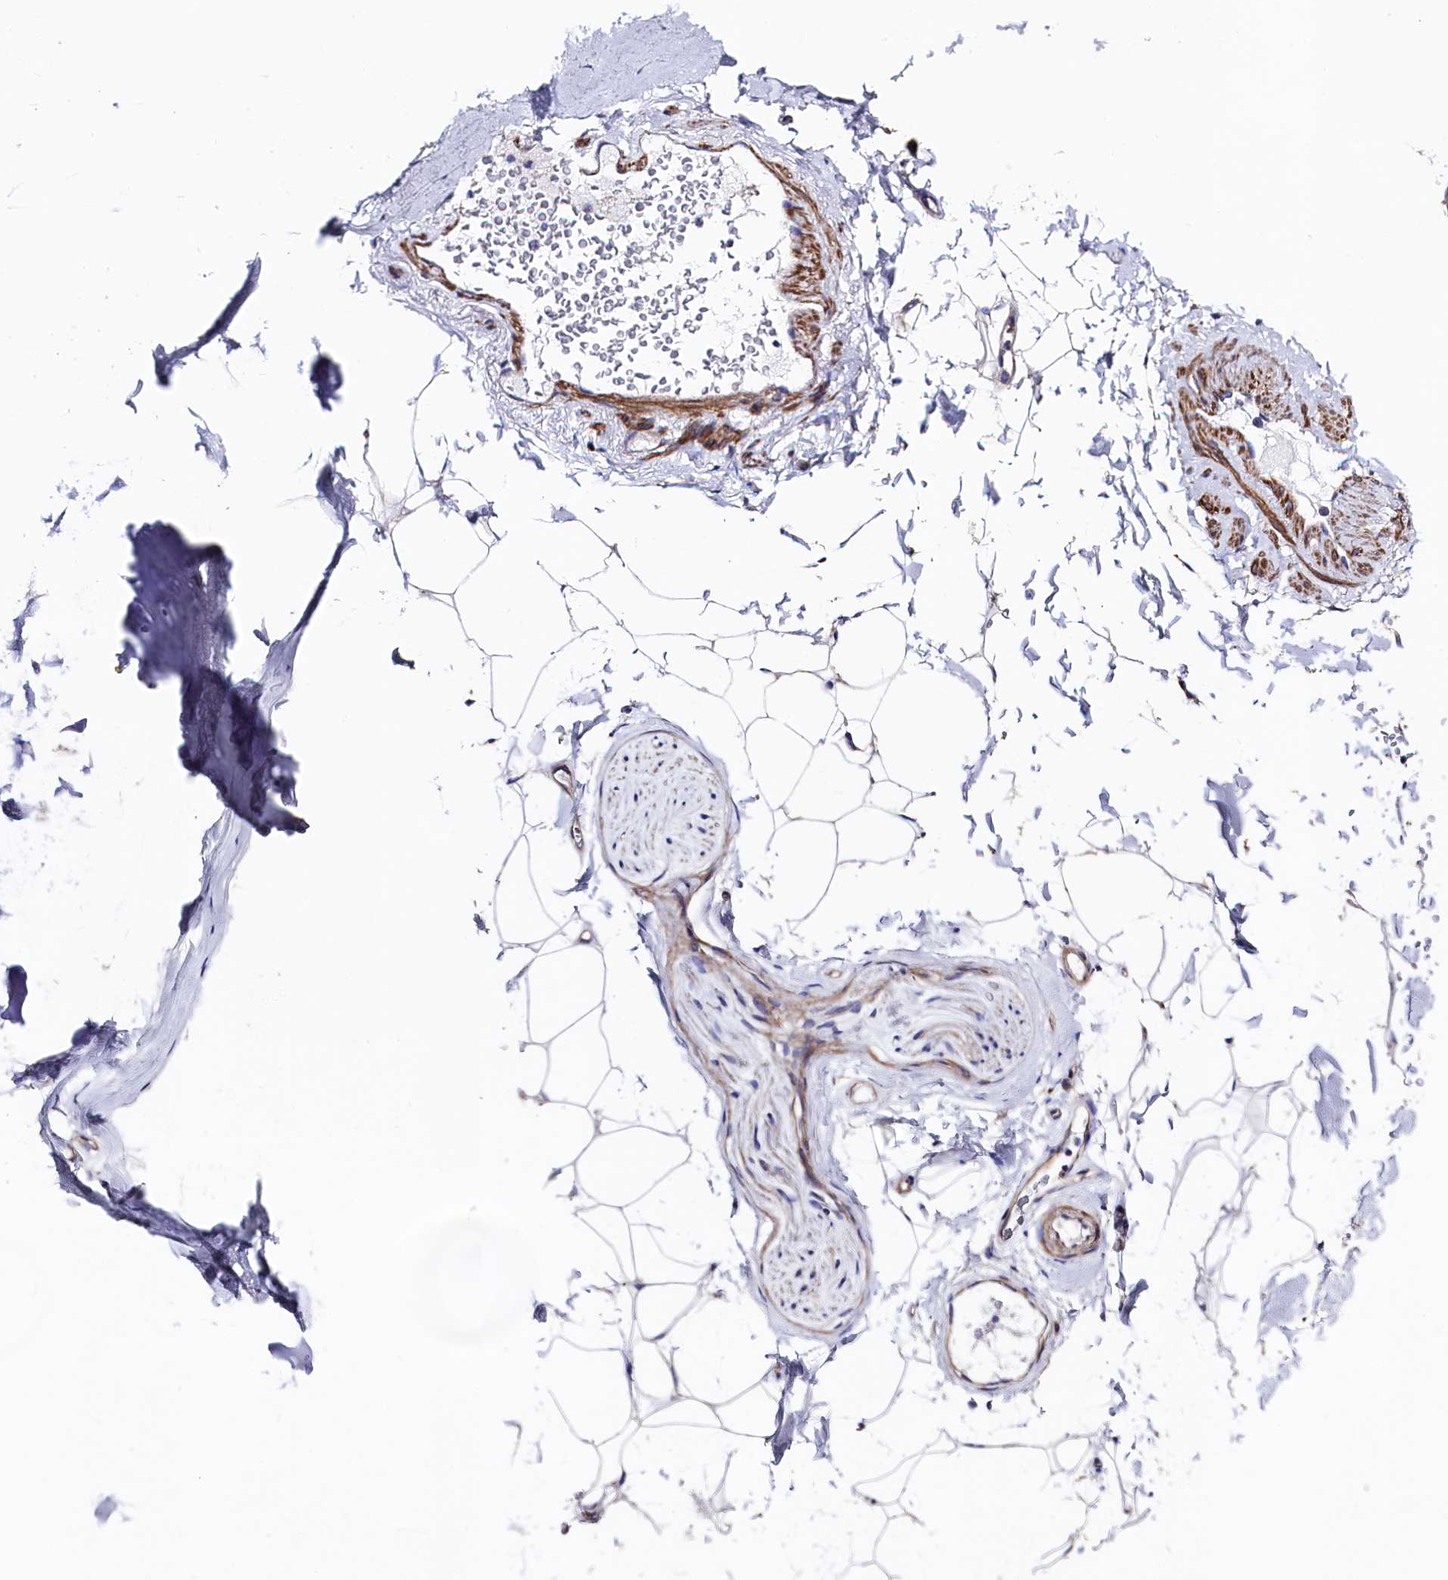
{"staining": {"intensity": "negative", "quantity": "none", "location": "none"}, "tissue": "adipose tissue", "cell_type": "Adipocytes", "image_type": "normal", "snomed": [{"axis": "morphology", "description": "Normal tissue, NOS"}, {"axis": "topography", "description": "Cartilage tissue"}, {"axis": "topography", "description": "Bronchus"}], "caption": "The histopathology image demonstrates no staining of adipocytes in unremarkable adipose tissue.", "gene": "WNT8A", "patient": {"sex": "female", "age": 73}}